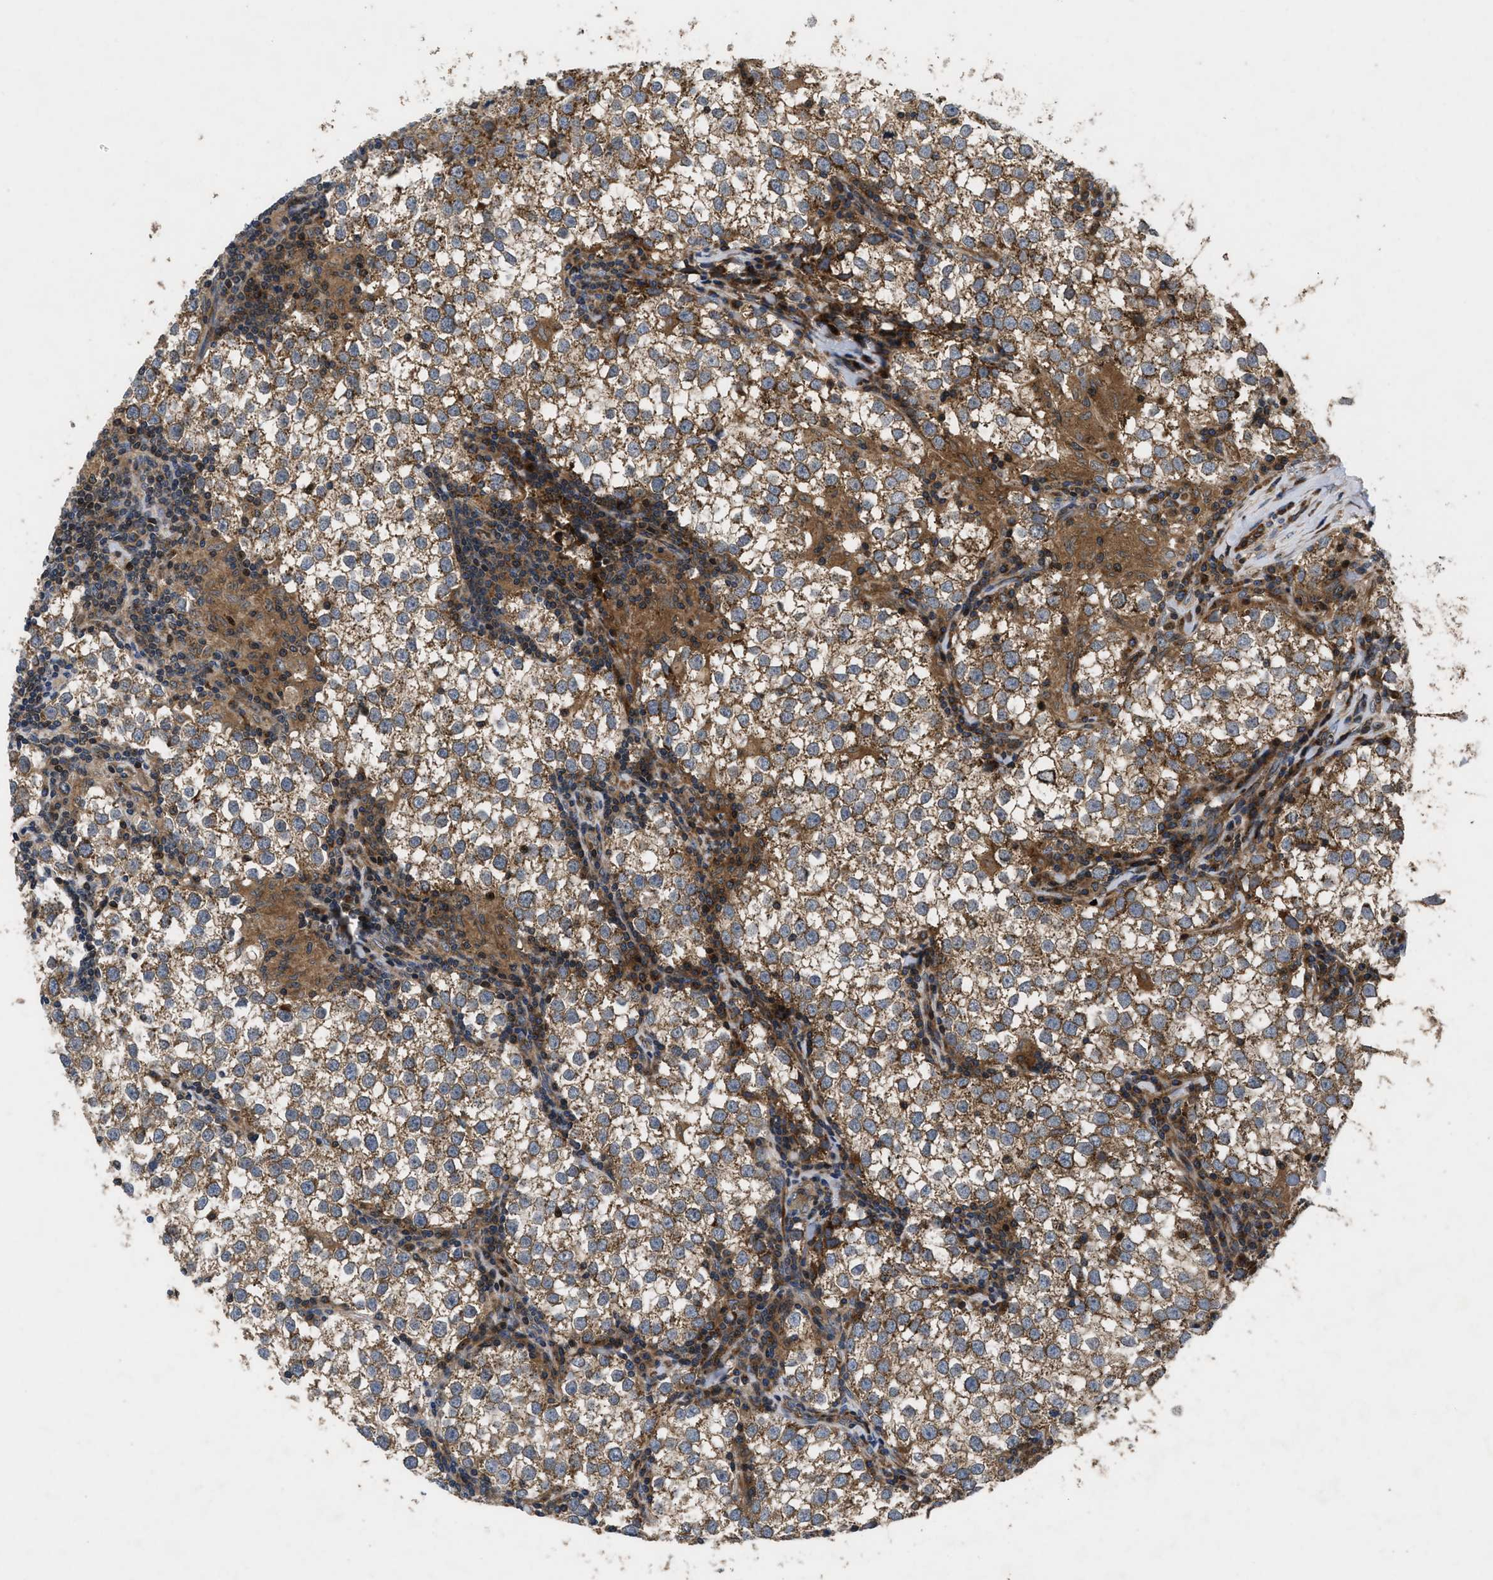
{"staining": {"intensity": "moderate", "quantity": ">75%", "location": "cytoplasmic/membranous"}, "tissue": "testis cancer", "cell_type": "Tumor cells", "image_type": "cancer", "snomed": [{"axis": "morphology", "description": "Seminoma, NOS"}, {"axis": "morphology", "description": "Carcinoma, Embryonal, NOS"}, {"axis": "topography", "description": "Testis"}], "caption": "An immunohistochemistry image of neoplastic tissue is shown. Protein staining in brown labels moderate cytoplasmic/membranous positivity in seminoma (testis) within tumor cells.", "gene": "YBEY", "patient": {"sex": "male", "age": 36}}